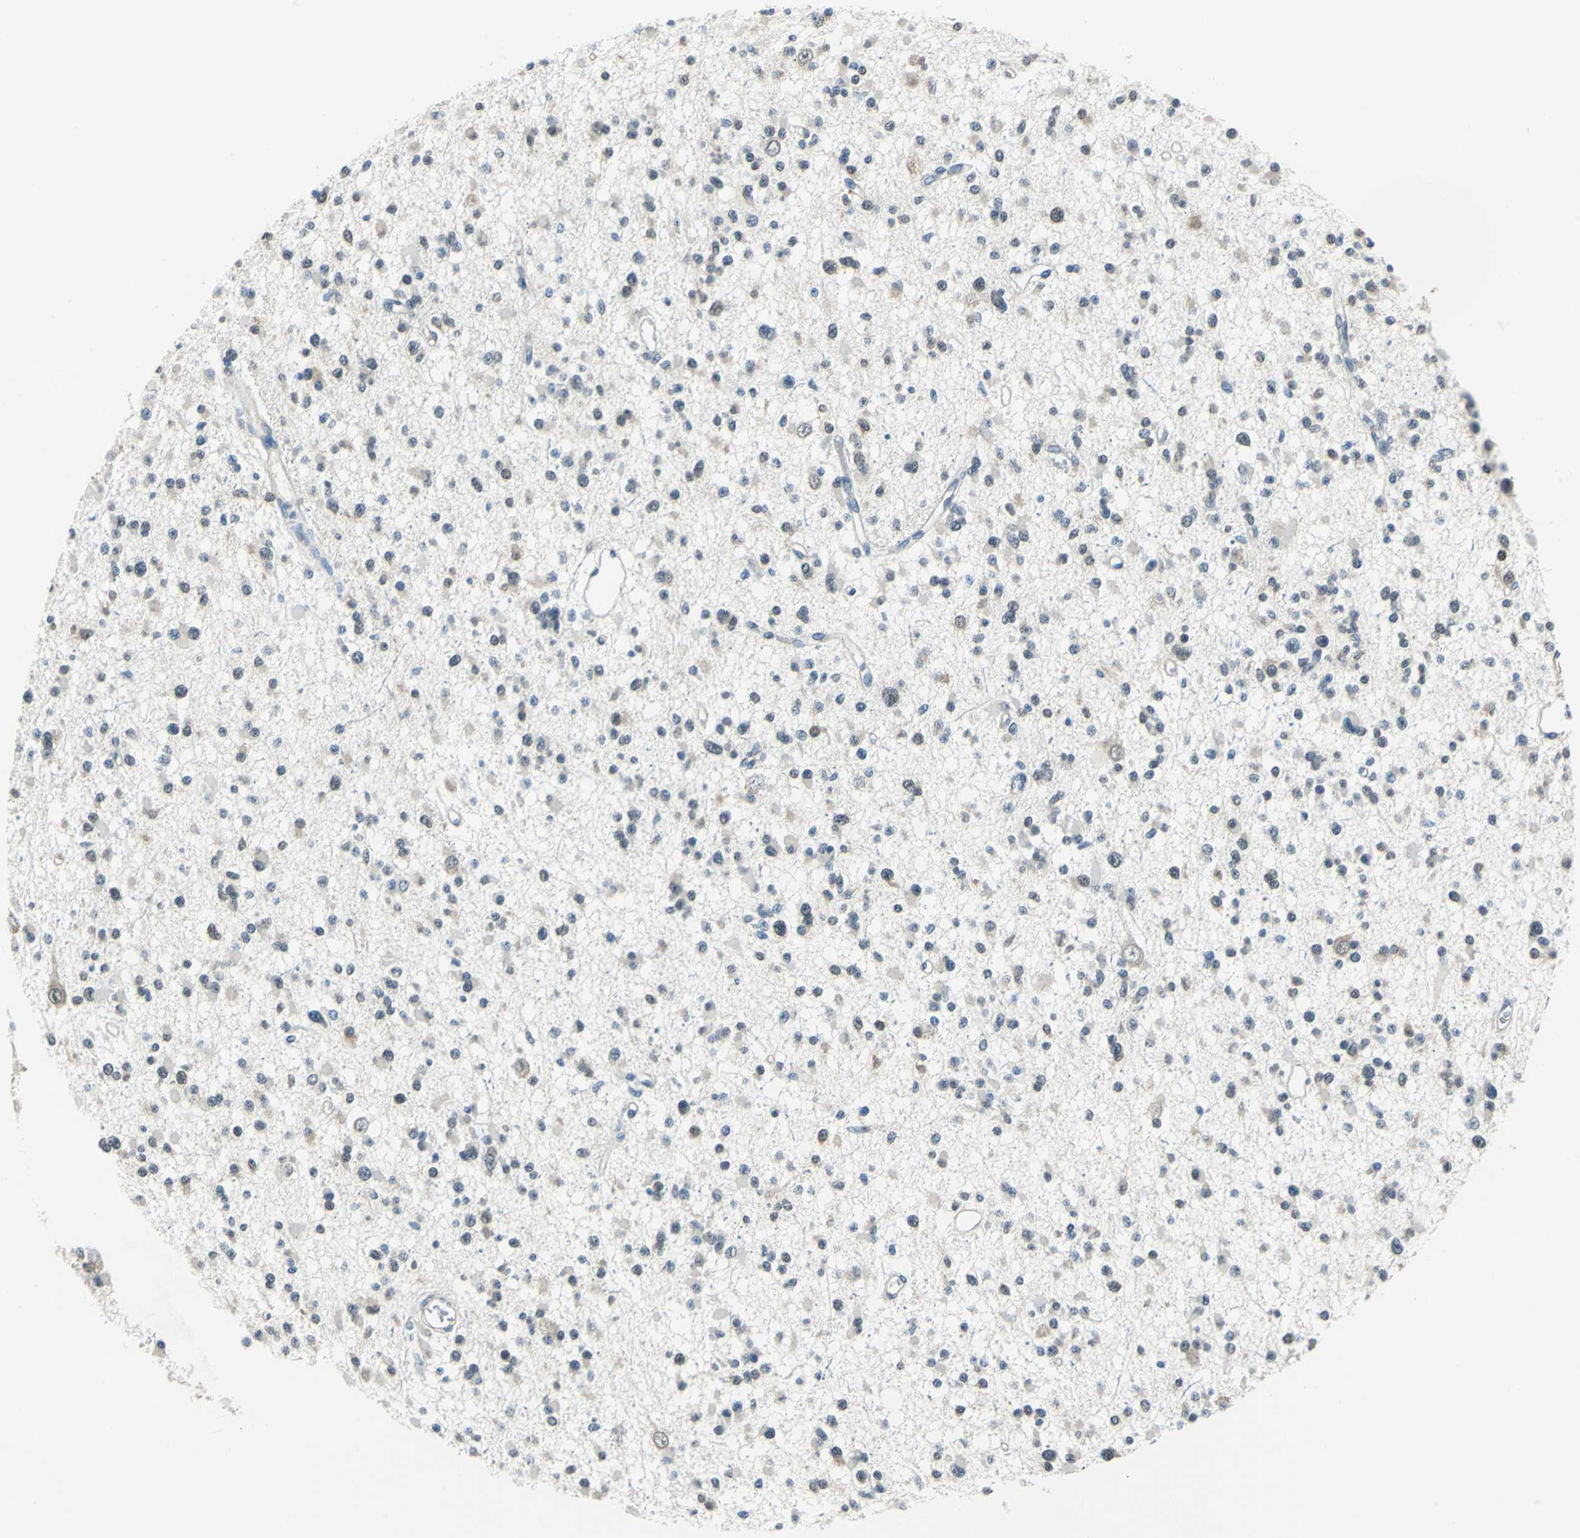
{"staining": {"intensity": "weak", "quantity": "25%-75%", "location": "cytoplasmic/membranous,nuclear"}, "tissue": "glioma", "cell_type": "Tumor cells", "image_type": "cancer", "snomed": [{"axis": "morphology", "description": "Glioma, malignant, Low grade"}, {"axis": "topography", "description": "Brain"}], "caption": "An image of malignant glioma (low-grade) stained for a protein shows weak cytoplasmic/membranous and nuclear brown staining in tumor cells.", "gene": "FKBP4", "patient": {"sex": "female", "age": 22}}